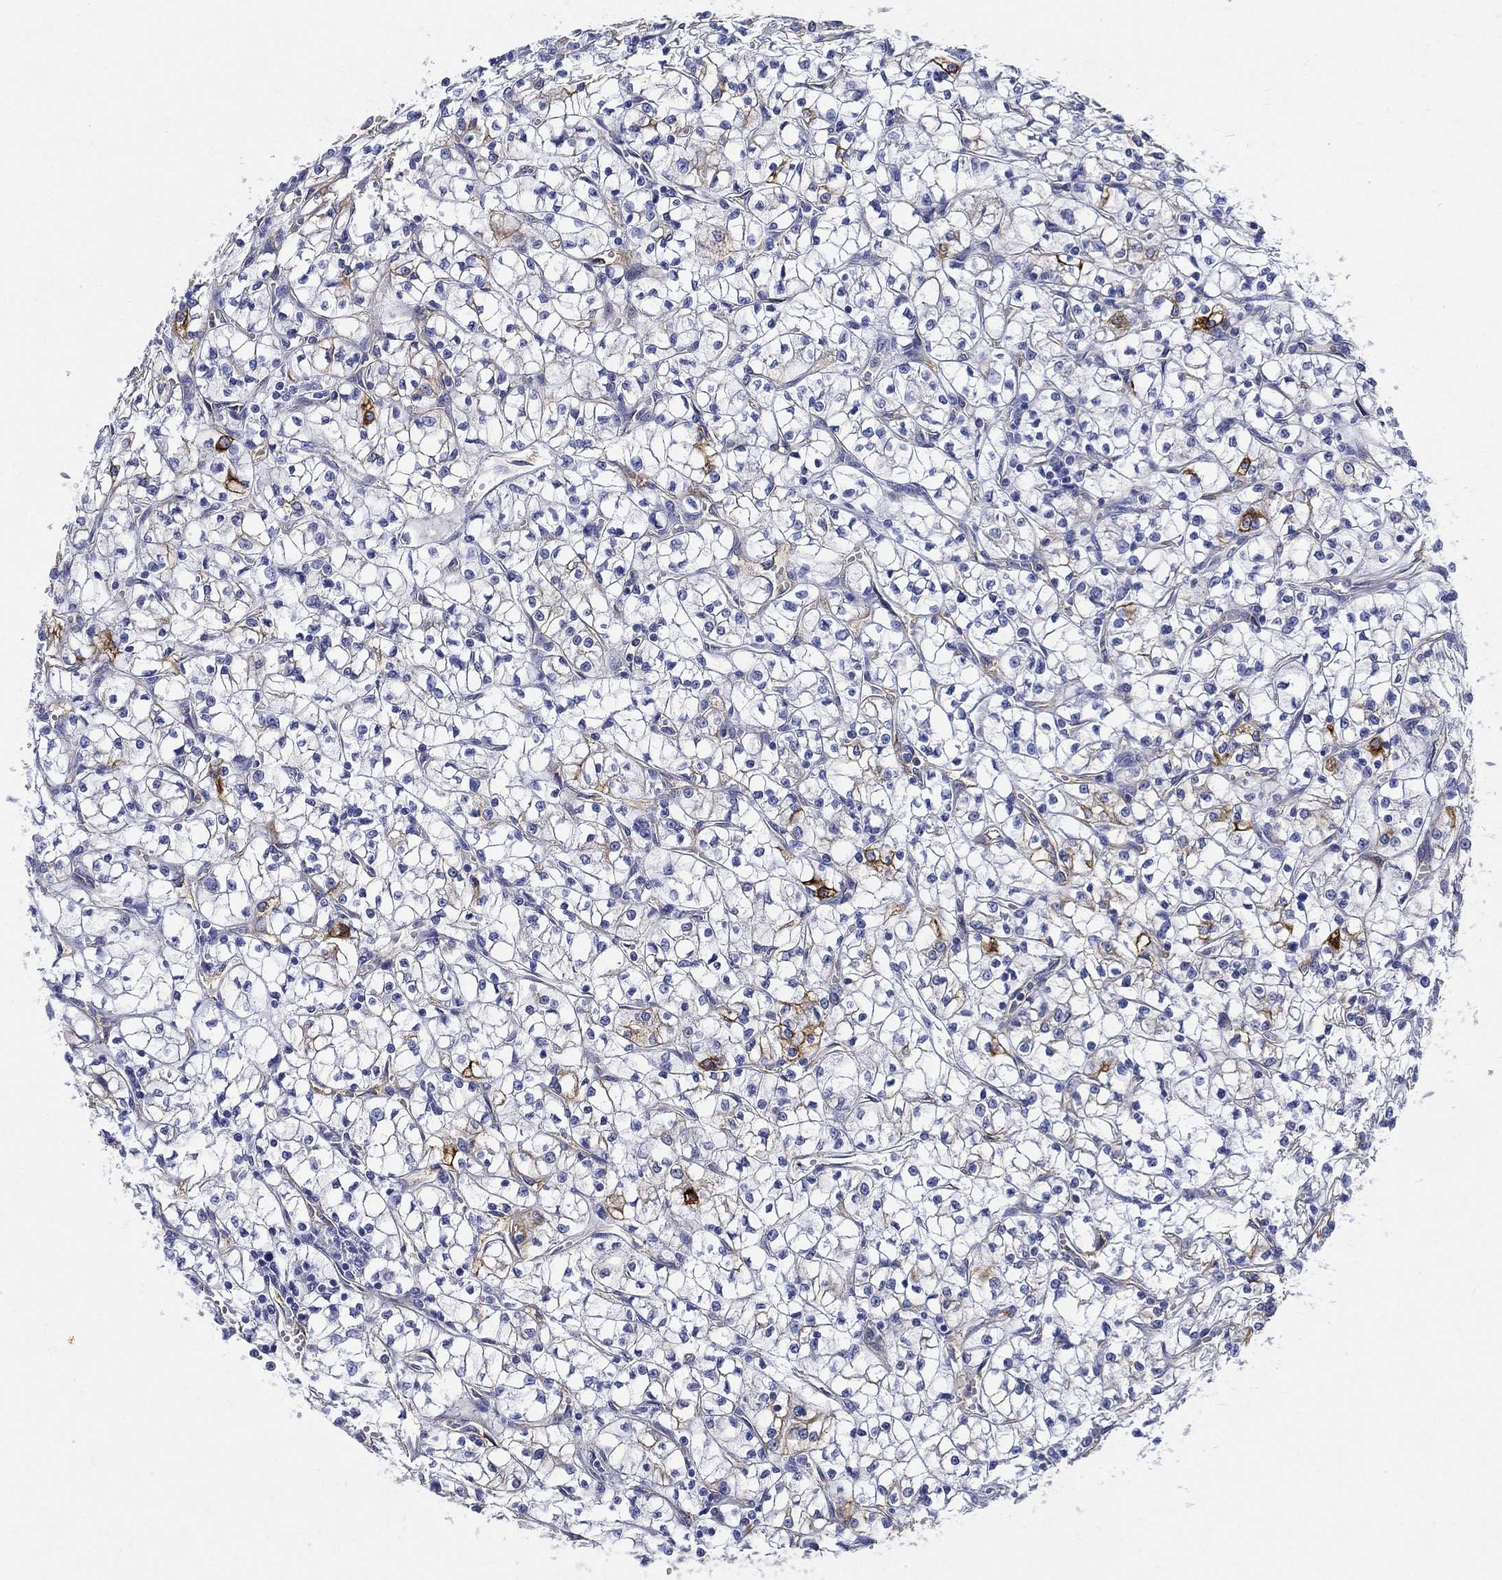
{"staining": {"intensity": "moderate", "quantity": "<25%", "location": "cytoplasmic/membranous"}, "tissue": "renal cancer", "cell_type": "Tumor cells", "image_type": "cancer", "snomed": [{"axis": "morphology", "description": "Adenocarcinoma, NOS"}, {"axis": "topography", "description": "Kidney"}], "caption": "Protein positivity by IHC shows moderate cytoplasmic/membranous staining in about <25% of tumor cells in renal cancer.", "gene": "NEDD9", "patient": {"sex": "female", "age": 64}}